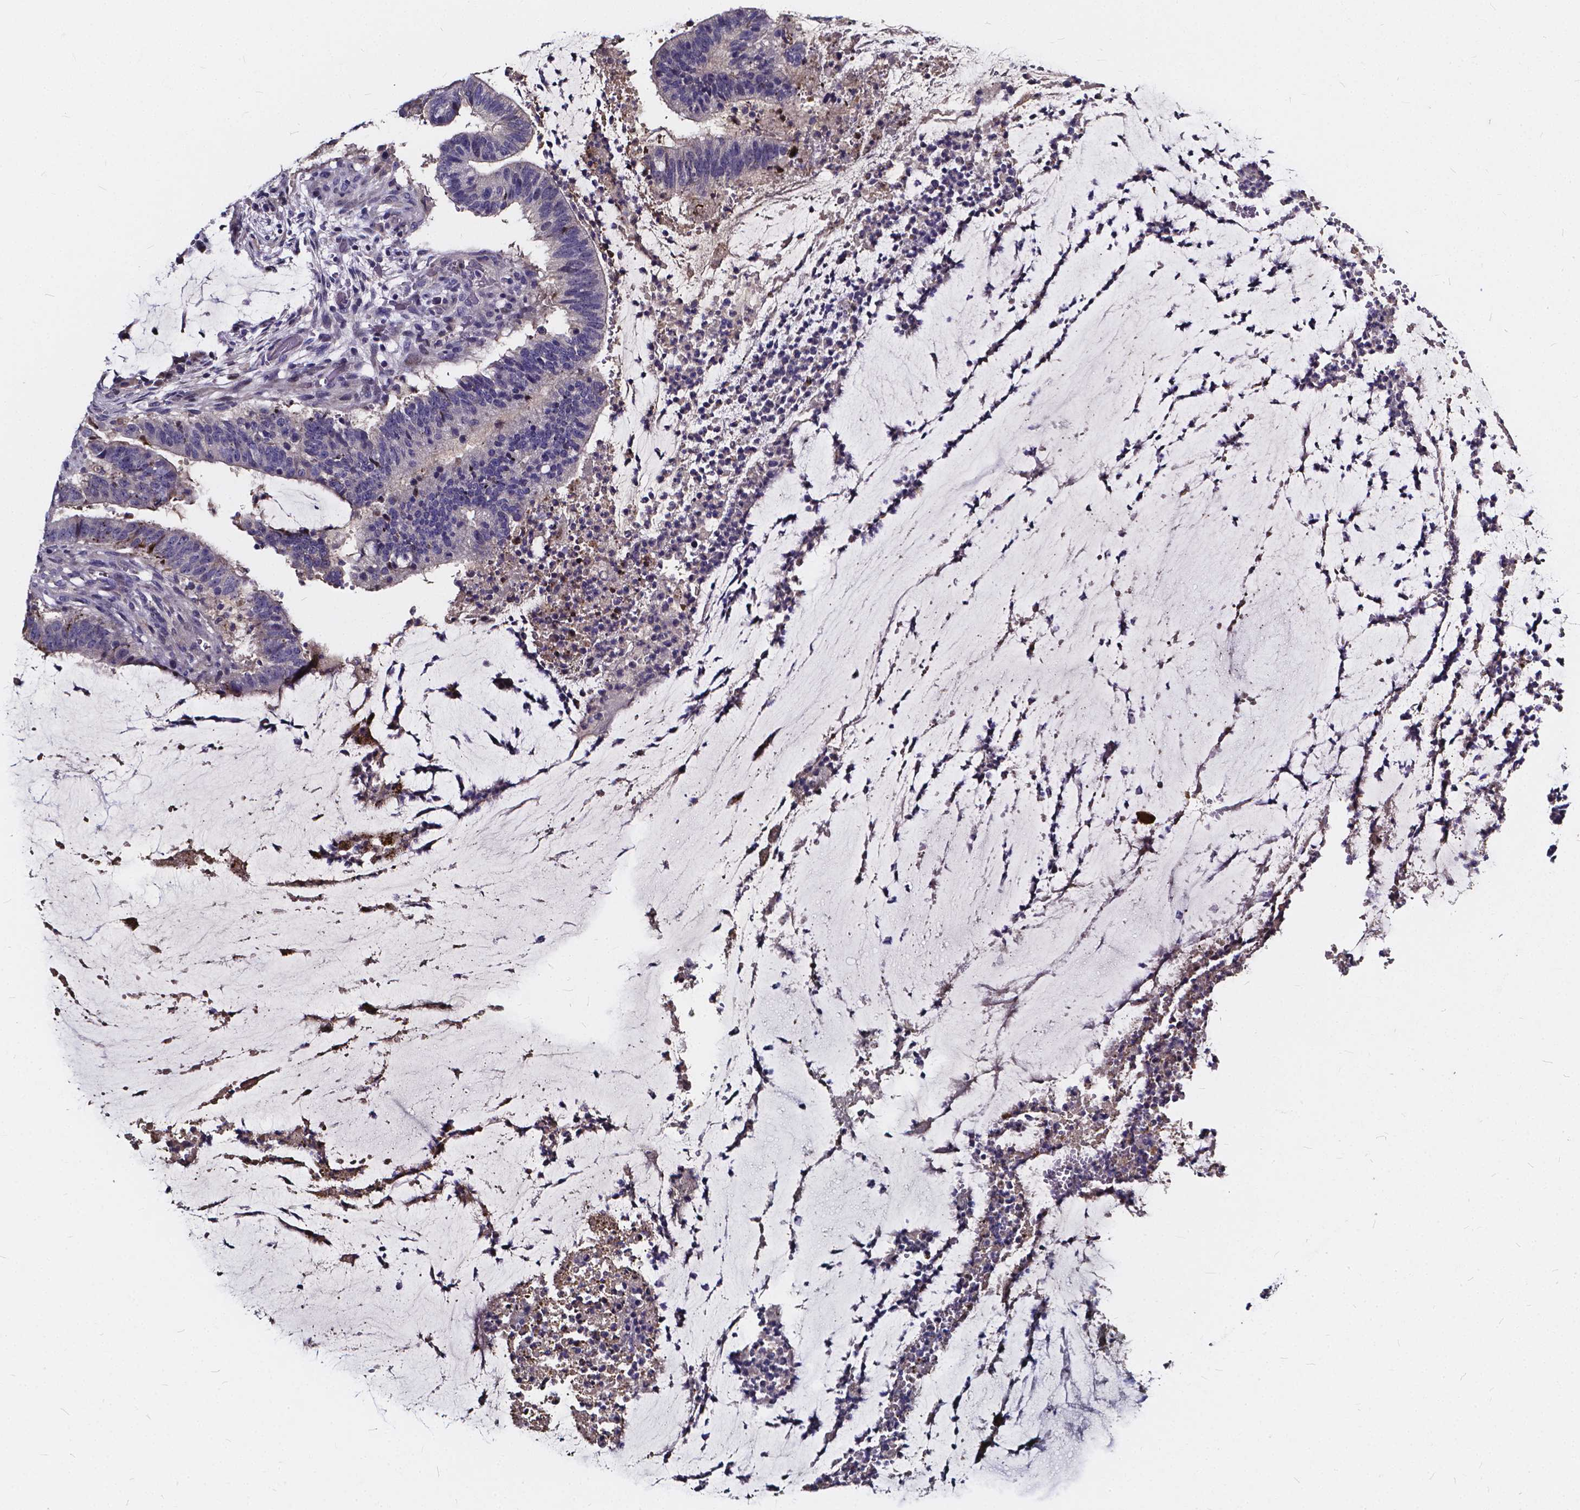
{"staining": {"intensity": "negative", "quantity": "none", "location": "none"}, "tissue": "colorectal cancer", "cell_type": "Tumor cells", "image_type": "cancer", "snomed": [{"axis": "morphology", "description": "Adenocarcinoma, NOS"}, {"axis": "topography", "description": "Colon"}], "caption": "An IHC image of adenocarcinoma (colorectal) is shown. There is no staining in tumor cells of adenocarcinoma (colorectal).", "gene": "SOWAHA", "patient": {"sex": "female", "age": 43}}